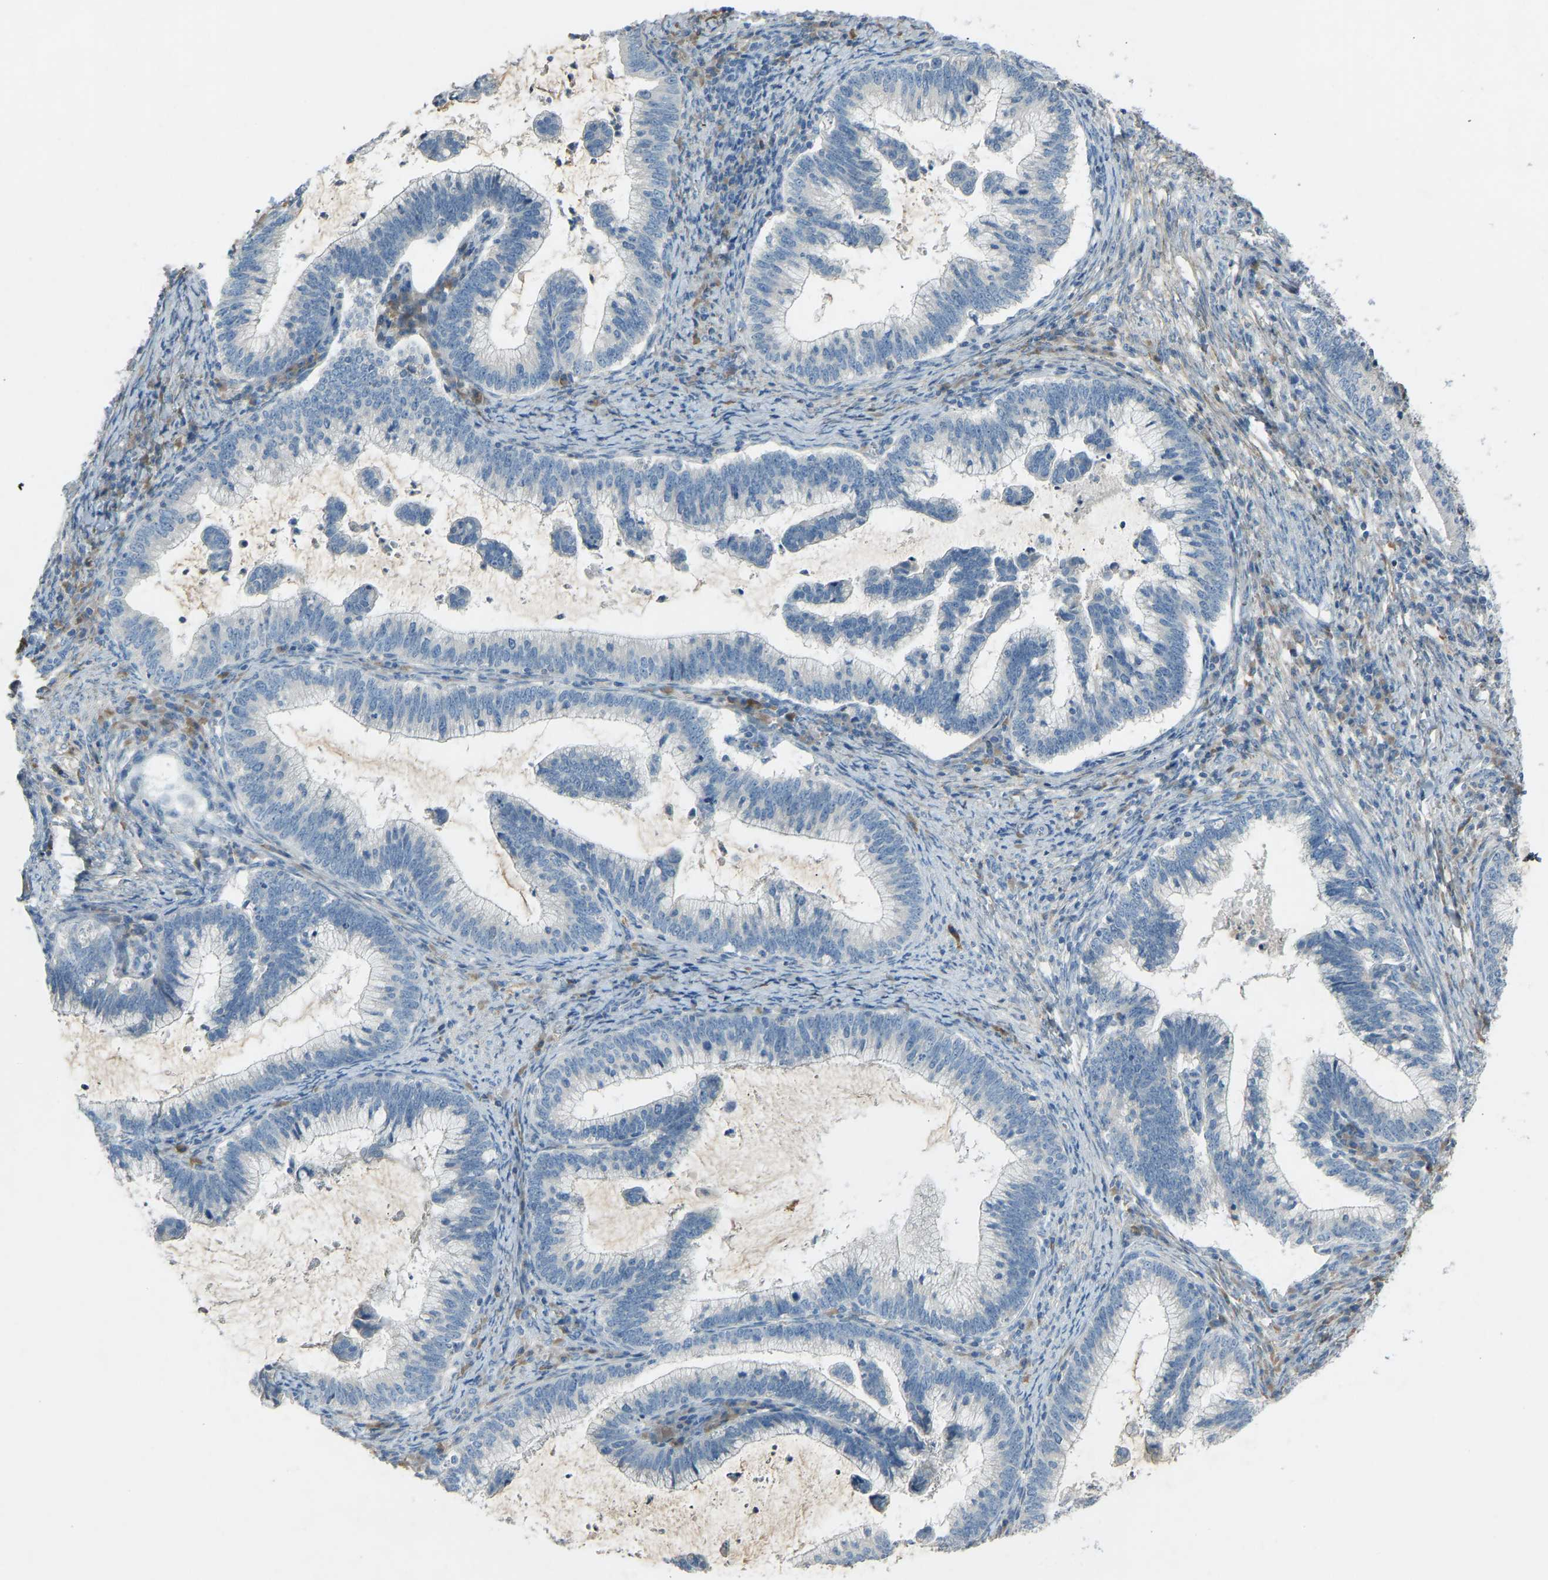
{"staining": {"intensity": "negative", "quantity": "none", "location": "none"}, "tissue": "cervical cancer", "cell_type": "Tumor cells", "image_type": "cancer", "snomed": [{"axis": "morphology", "description": "Adenocarcinoma, NOS"}, {"axis": "topography", "description": "Cervix"}], "caption": "Immunohistochemical staining of human adenocarcinoma (cervical) shows no significant expression in tumor cells. The staining is performed using DAB brown chromogen with nuclei counter-stained in using hematoxylin.", "gene": "FBLN2", "patient": {"sex": "female", "age": 36}}